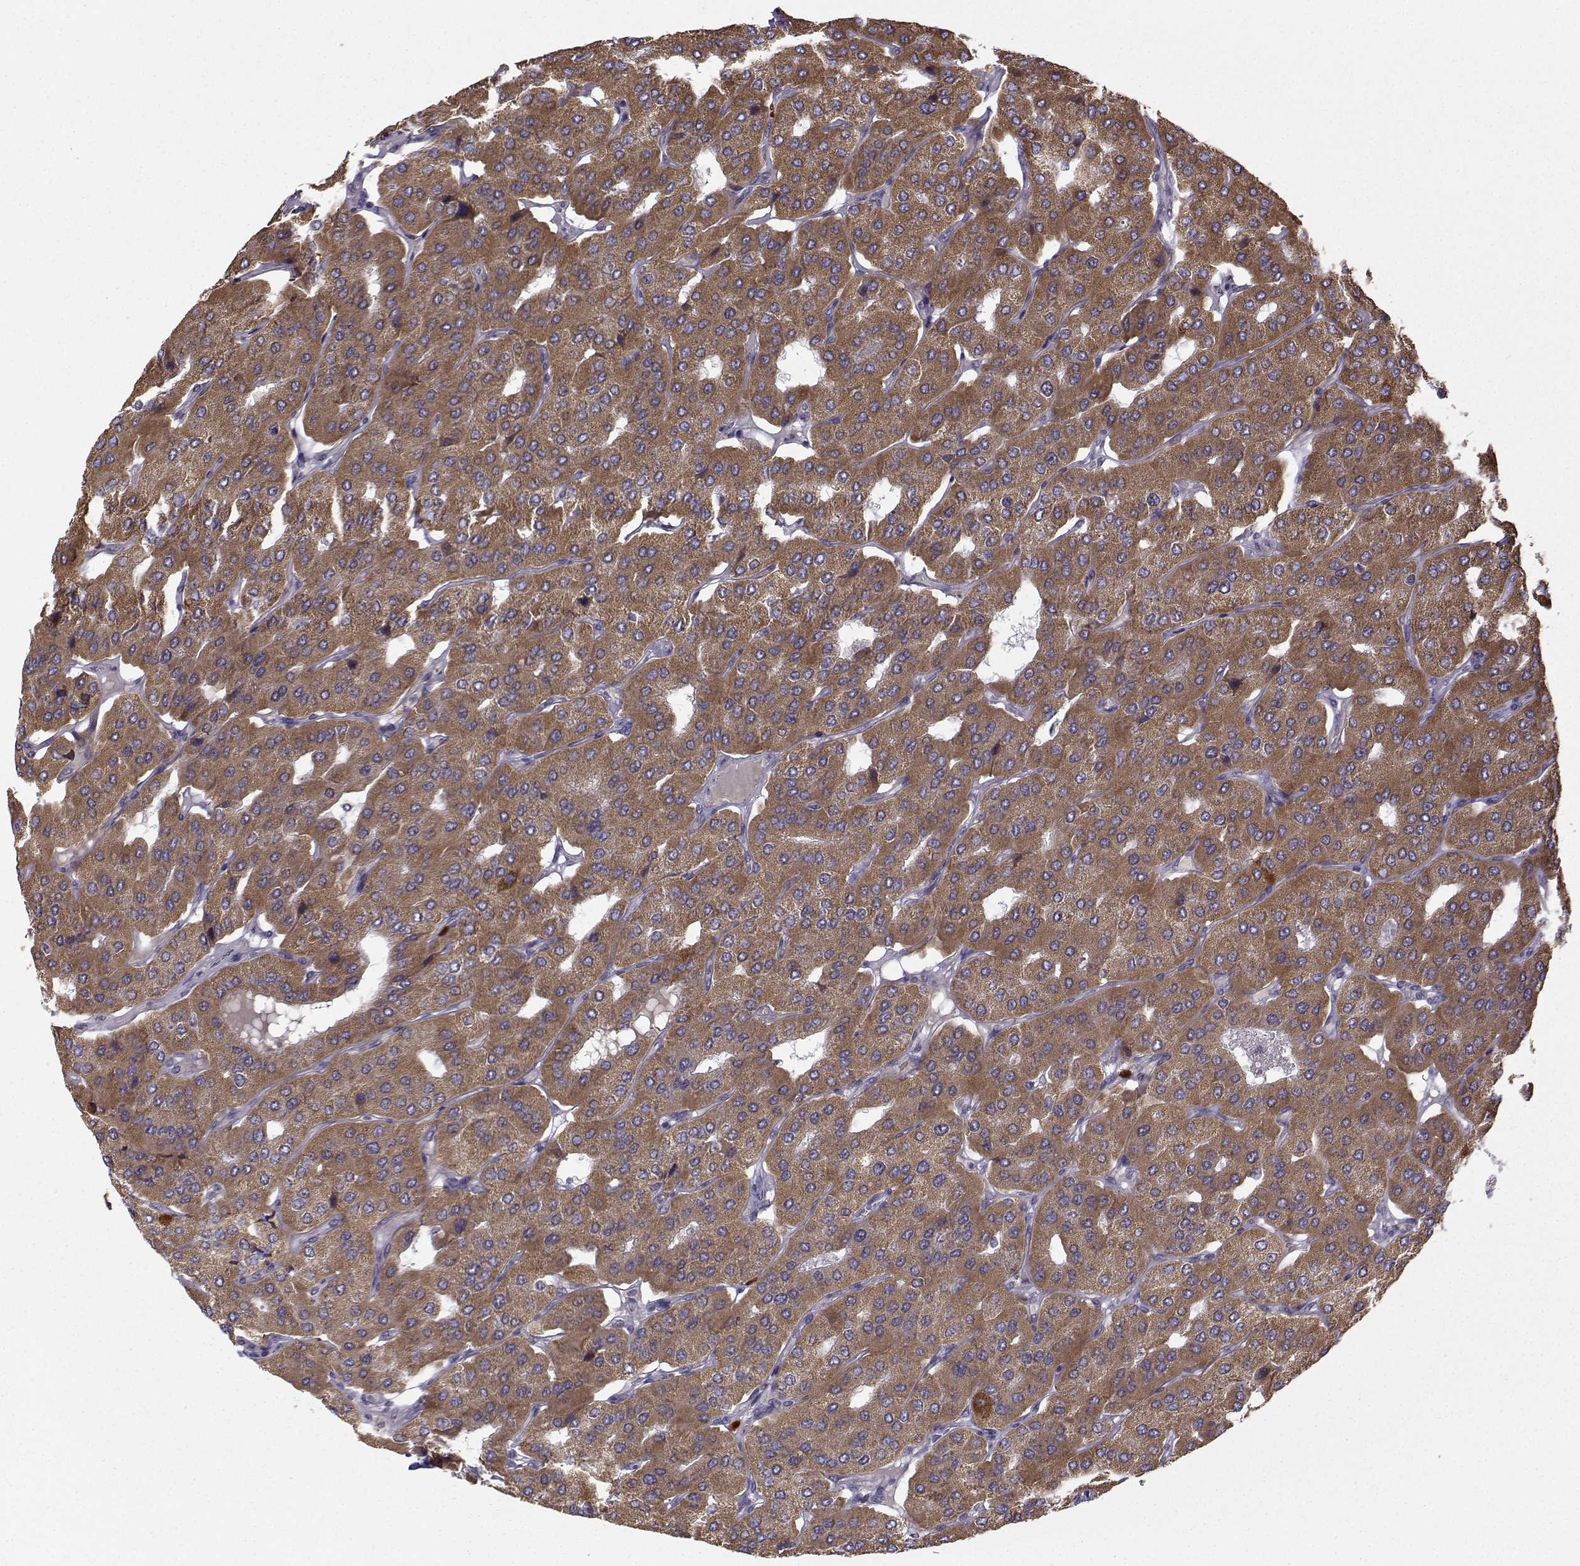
{"staining": {"intensity": "strong", "quantity": ">75%", "location": "cytoplasmic/membranous"}, "tissue": "parathyroid gland", "cell_type": "Glandular cells", "image_type": "normal", "snomed": [{"axis": "morphology", "description": "Normal tissue, NOS"}, {"axis": "morphology", "description": "Adenoma, NOS"}, {"axis": "topography", "description": "Parathyroid gland"}], "caption": "Parathyroid gland stained for a protein displays strong cytoplasmic/membranous positivity in glandular cells. (DAB IHC with brightfield microscopy, high magnification).", "gene": "NECAB3", "patient": {"sex": "female", "age": 86}}